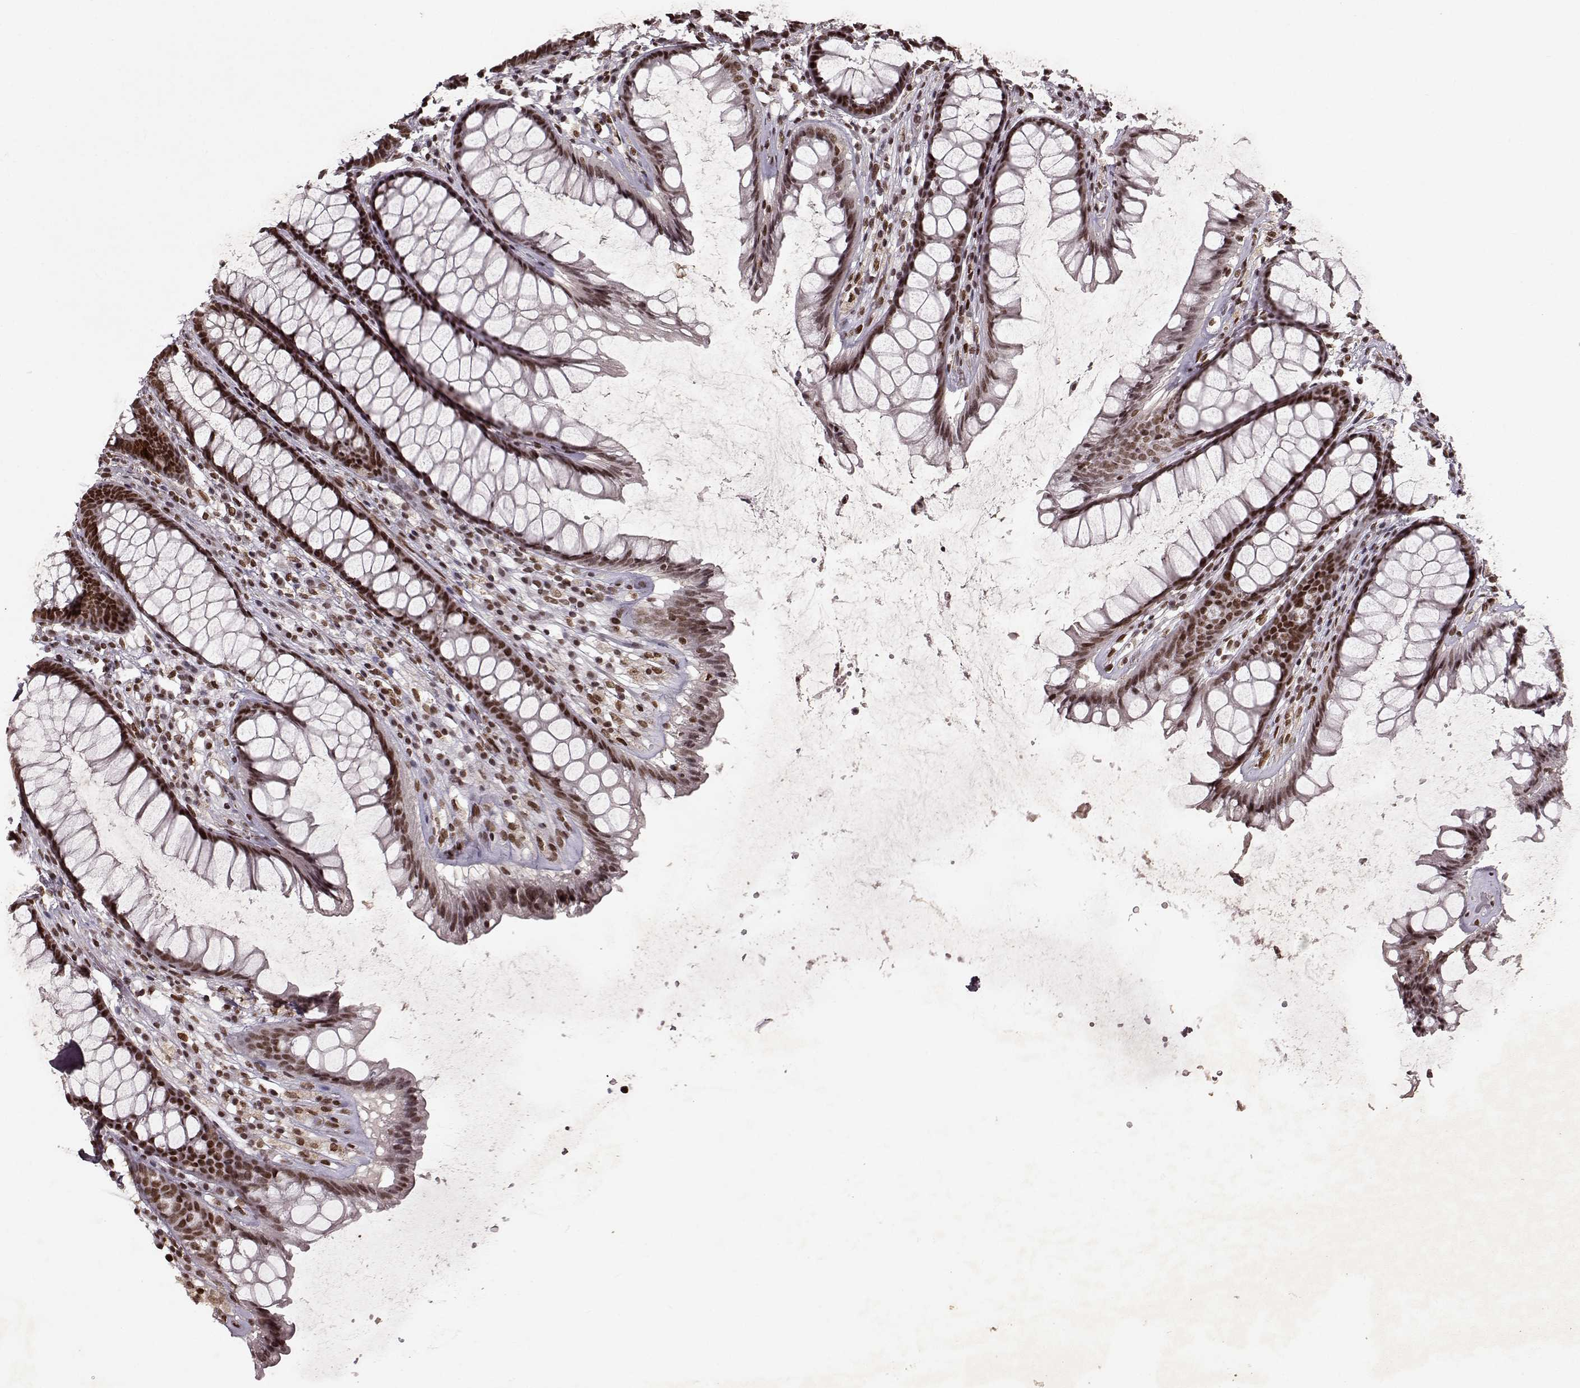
{"staining": {"intensity": "strong", "quantity": ">75%", "location": "nuclear"}, "tissue": "rectum", "cell_type": "Glandular cells", "image_type": "normal", "snomed": [{"axis": "morphology", "description": "Normal tissue, NOS"}, {"axis": "topography", "description": "Rectum"}], "caption": "A brown stain highlights strong nuclear expression of a protein in glandular cells of normal rectum.", "gene": "RRAGD", "patient": {"sex": "male", "age": 72}}